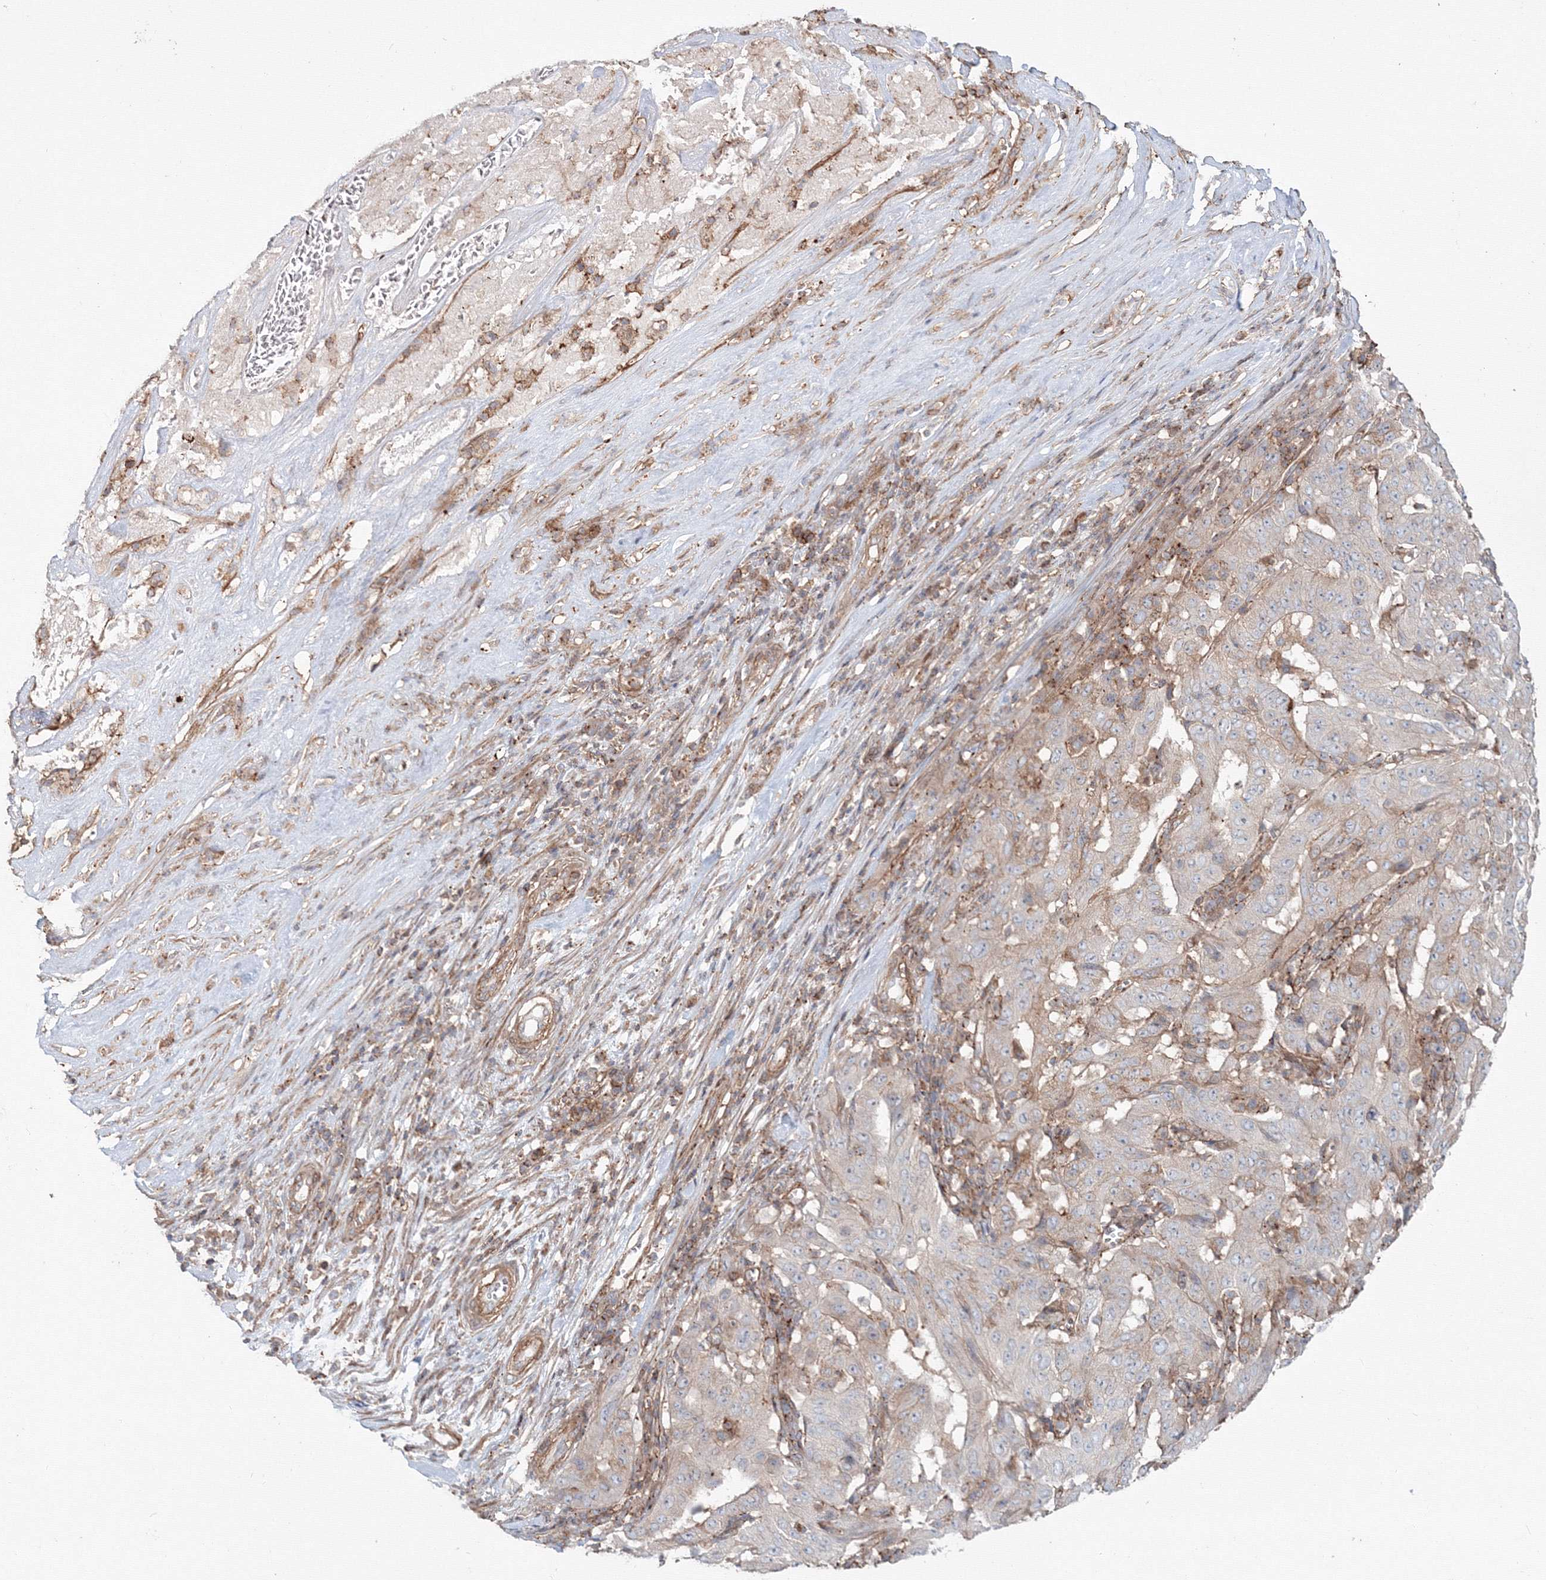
{"staining": {"intensity": "negative", "quantity": "none", "location": "none"}, "tissue": "pancreatic cancer", "cell_type": "Tumor cells", "image_type": "cancer", "snomed": [{"axis": "morphology", "description": "Adenocarcinoma, NOS"}, {"axis": "topography", "description": "Pancreas"}], "caption": "Immunohistochemical staining of human pancreatic adenocarcinoma demonstrates no significant staining in tumor cells. (Stains: DAB (3,3'-diaminobenzidine) immunohistochemistry with hematoxylin counter stain, Microscopy: brightfield microscopy at high magnification).", "gene": "SH3PXD2A", "patient": {"sex": "male", "age": 63}}